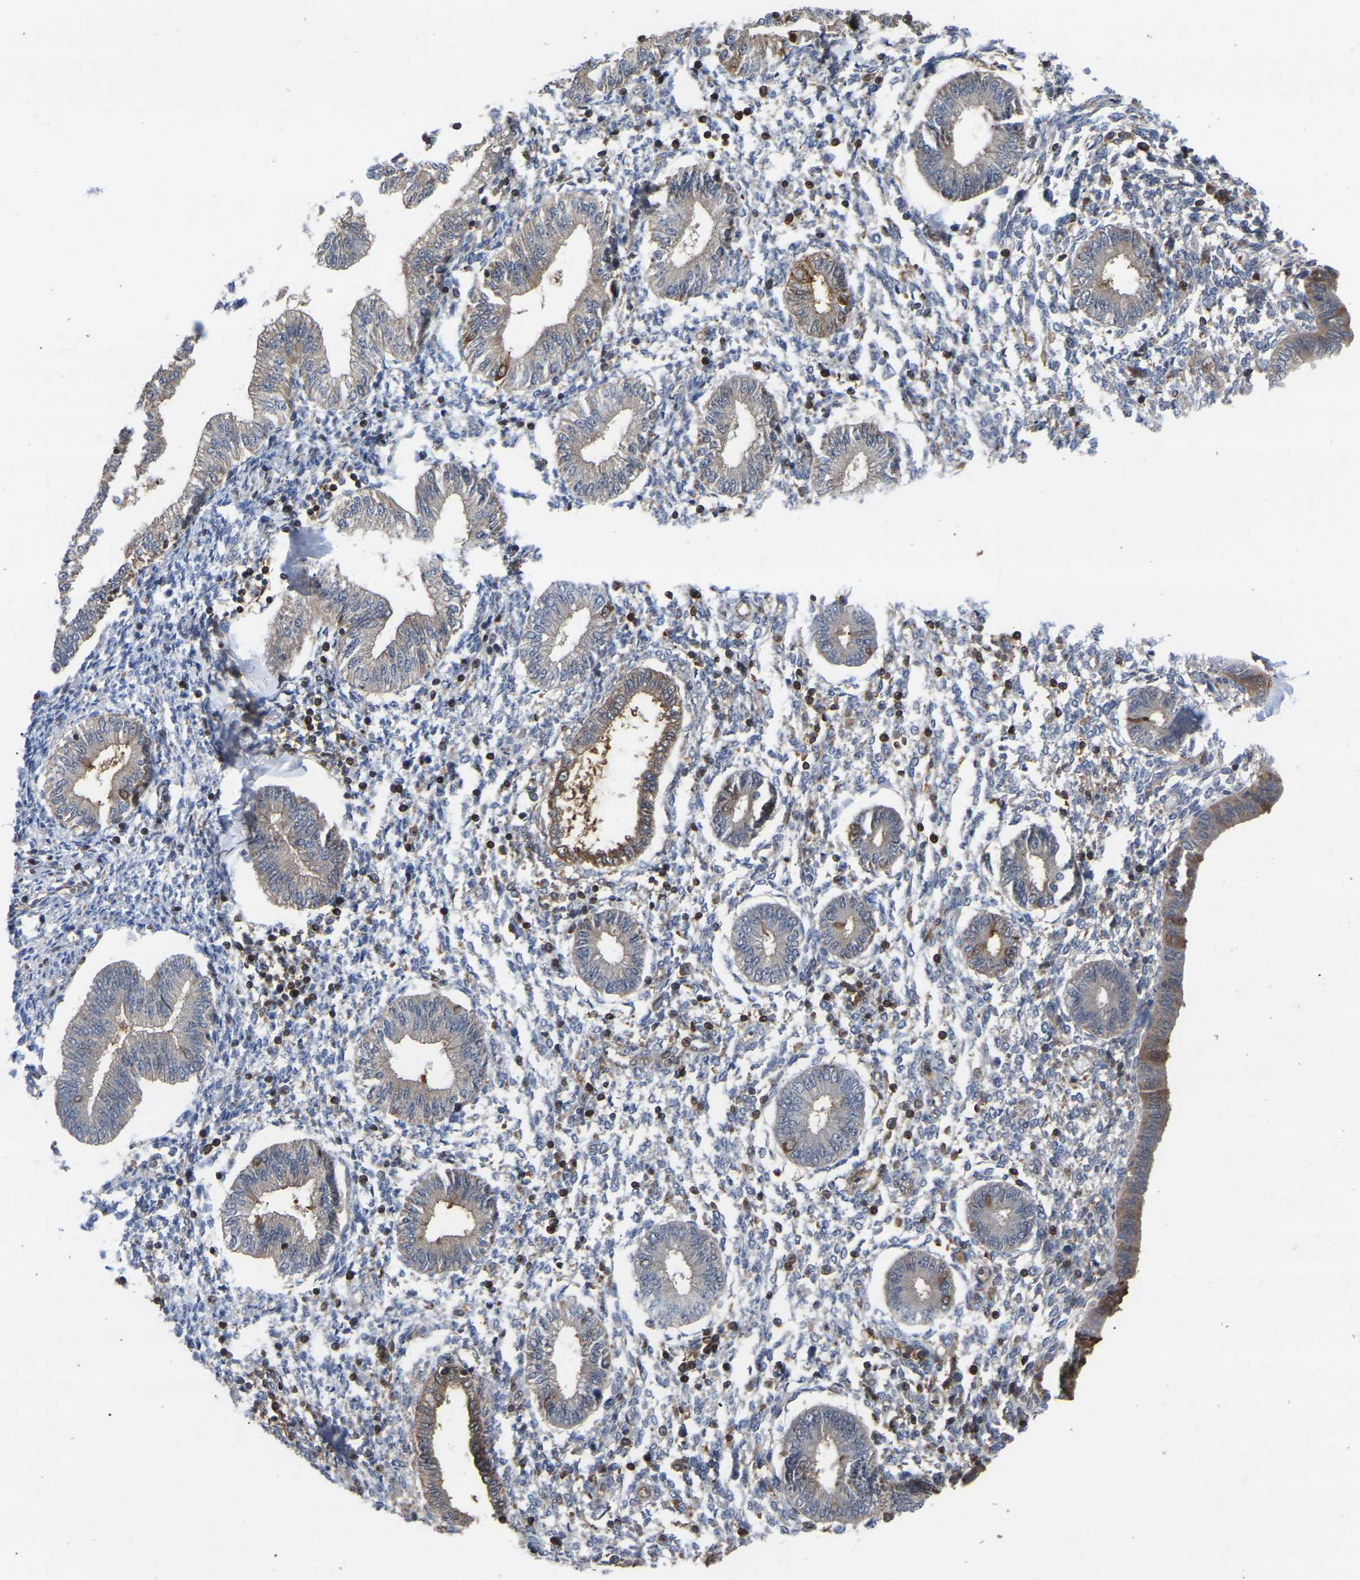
{"staining": {"intensity": "moderate", "quantity": "<25%", "location": "cytoplasmic/membranous"}, "tissue": "endometrium", "cell_type": "Cells in endometrial stroma", "image_type": "normal", "snomed": [{"axis": "morphology", "description": "Normal tissue, NOS"}, {"axis": "topography", "description": "Endometrium"}], "caption": "Protein expression analysis of benign endometrium reveals moderate cytoplasmic/membranous expression in about <25% of cells in endometrial stroma. Nuclei are stained in blue.", "gene": "CIT", "patient": {"sex": "female", "age": 50}}